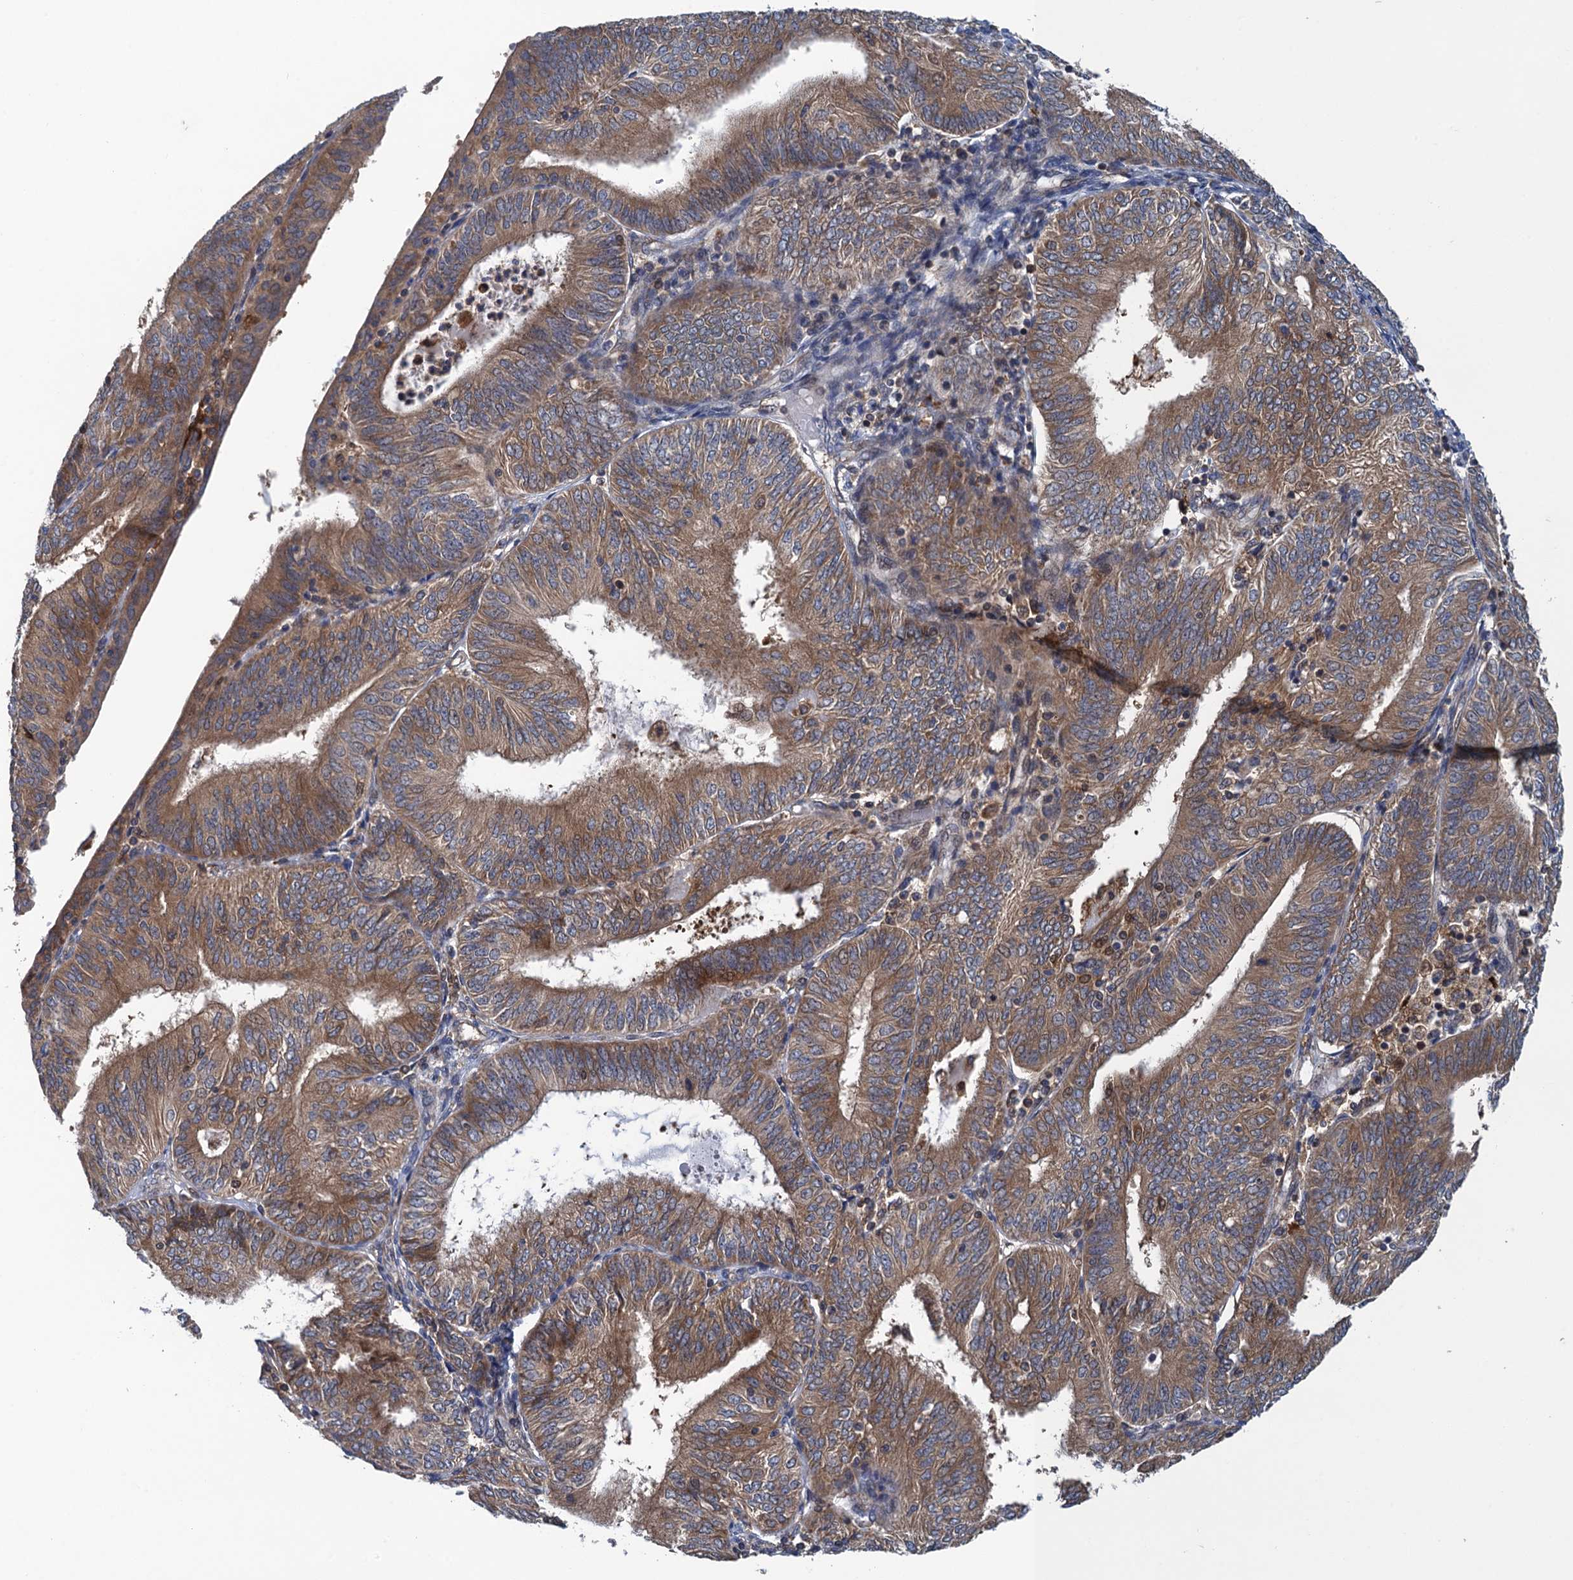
{"staining": {"intensity": "moderate", "quantity": ">75%", "location": "cytoplasmic/membranous"}, "tissue": "endometrial cancer", "cell_type": "Tumor cells", "image_type": "cancer", "snomed": [{"axis": "morphology", "description": "Adenocarcinoma, NOS"}, {"axis": "topography", "description": "Endometrium"}], "caption": "Immunohistochemistry micrograph of adenocarcinoma (endometrial) stained for a protein (brown), which exhibits medium levels of moderate cytoplasmic/membranous expression in approximately >75% of tumor cells.", "gene": "CNTN5", "patient": {"sex": "female", "age": 58}}